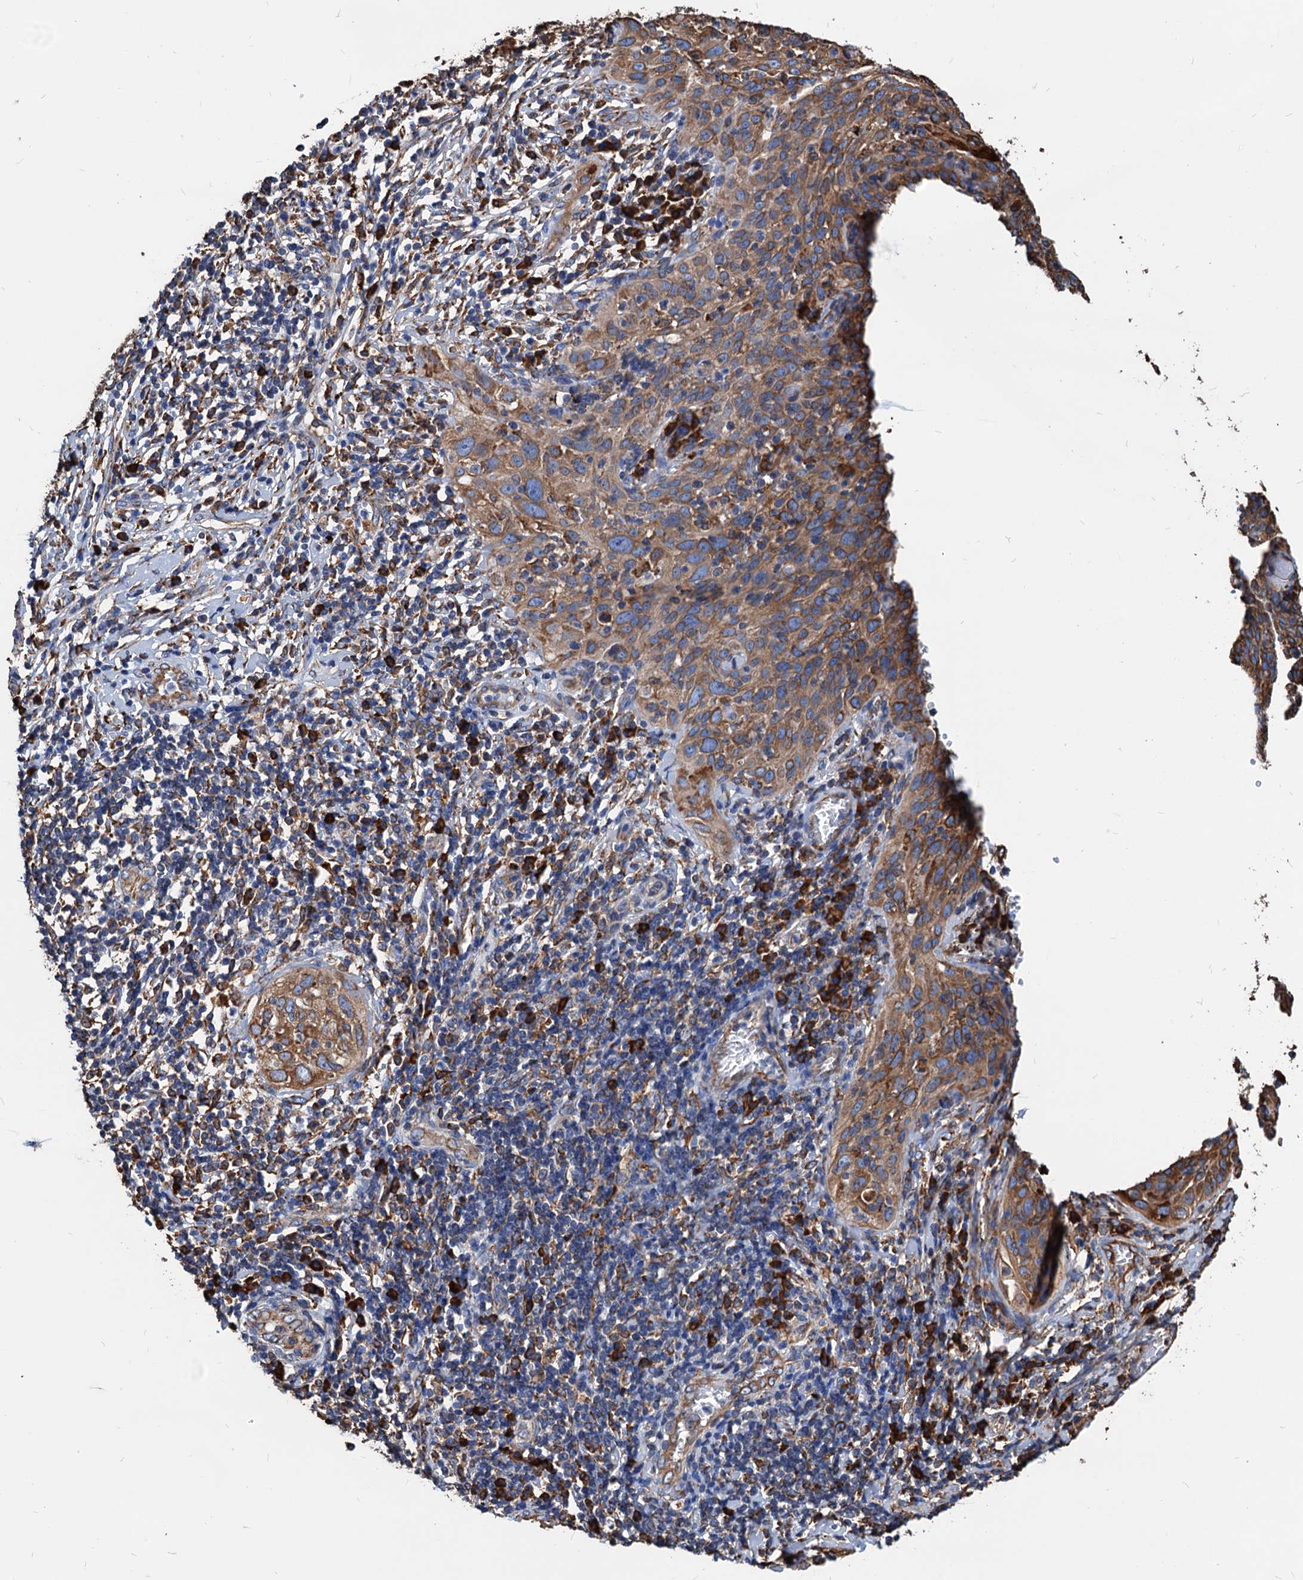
{"staining": {"intensity": "moderate", "quantity": ">75%", "location": "cytoplasmic/membranous"}, "tissue": "cervical cancer", "cell_type": "Tumor cells", "image_type": "cancer", "snomed": [{"axis": "morphology", "description": "Squamous cell carcinoma, NOS"}, {"axis": "topography", "description": "Cervix"}], "caption": "A brown stain shows moderate cytoplasmic/membranous staining of a protein in human cervical squamous cell carcinoma tumor cells.", "gene": "HSPA5", "patient": {"sex": "female", "age": 31}}